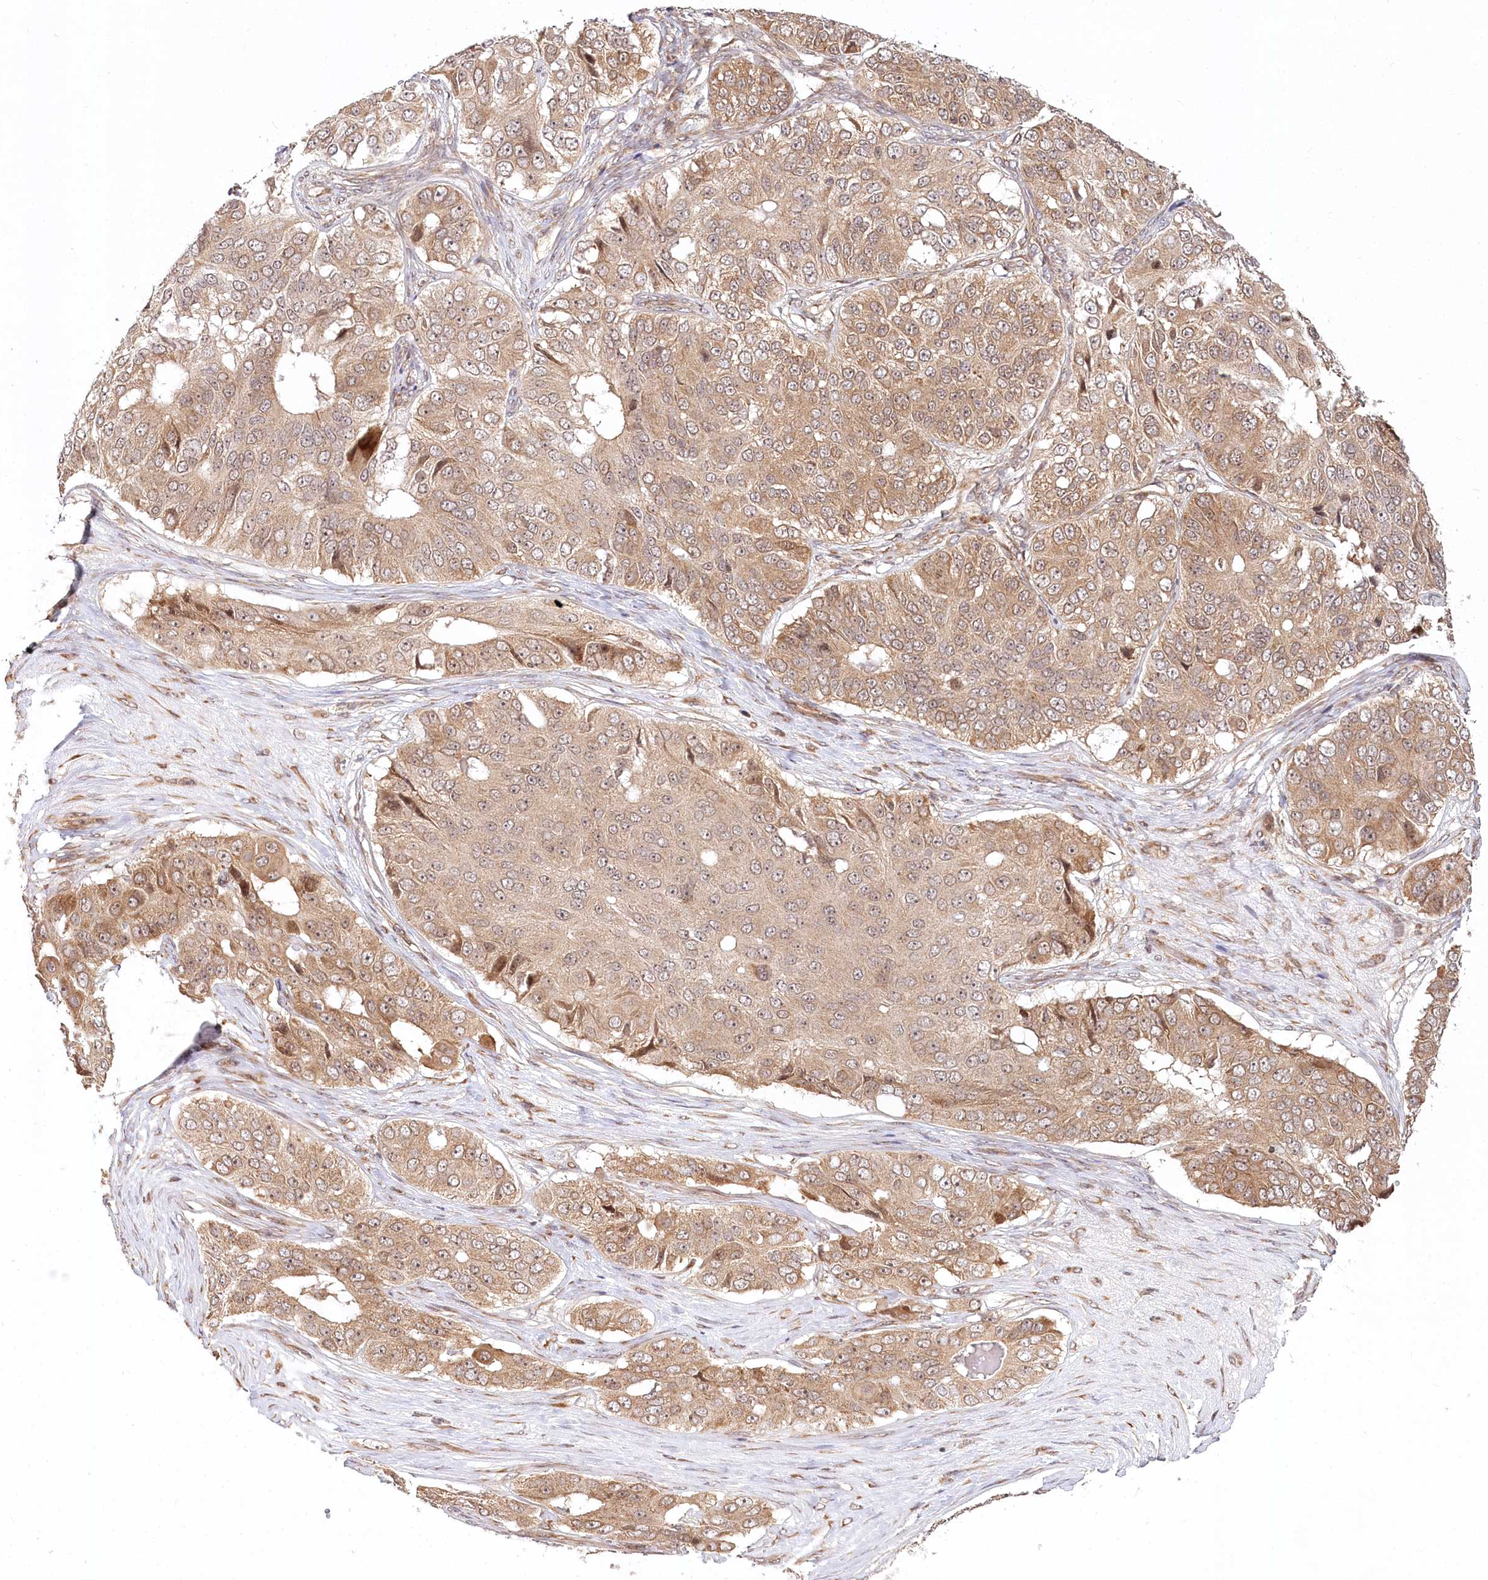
{"staining": {"intensity": "moderate", "quantity": "25%-75%", "location": "cytoplasmic/membranous"}, "tissue": "ovarian cancer", "cell_type": "Tumor cells", "image_type": "cancer", "snomed": [{"axis": "morphology", "description": "Carcinoma, endometroid"}, {"axis": "topography", "description": "Ovary"}], "caption": "Ovarian cancer tissue exhibits moderate cytoplasmic/membranous expression in about 25%-75% of tumor cells (DAB (3,3'-diaminobenzidine) IHC with brightfield microscopy, high magnification).", "gene": "CEP70", "patient": {"sex": "female", "age": 51}}